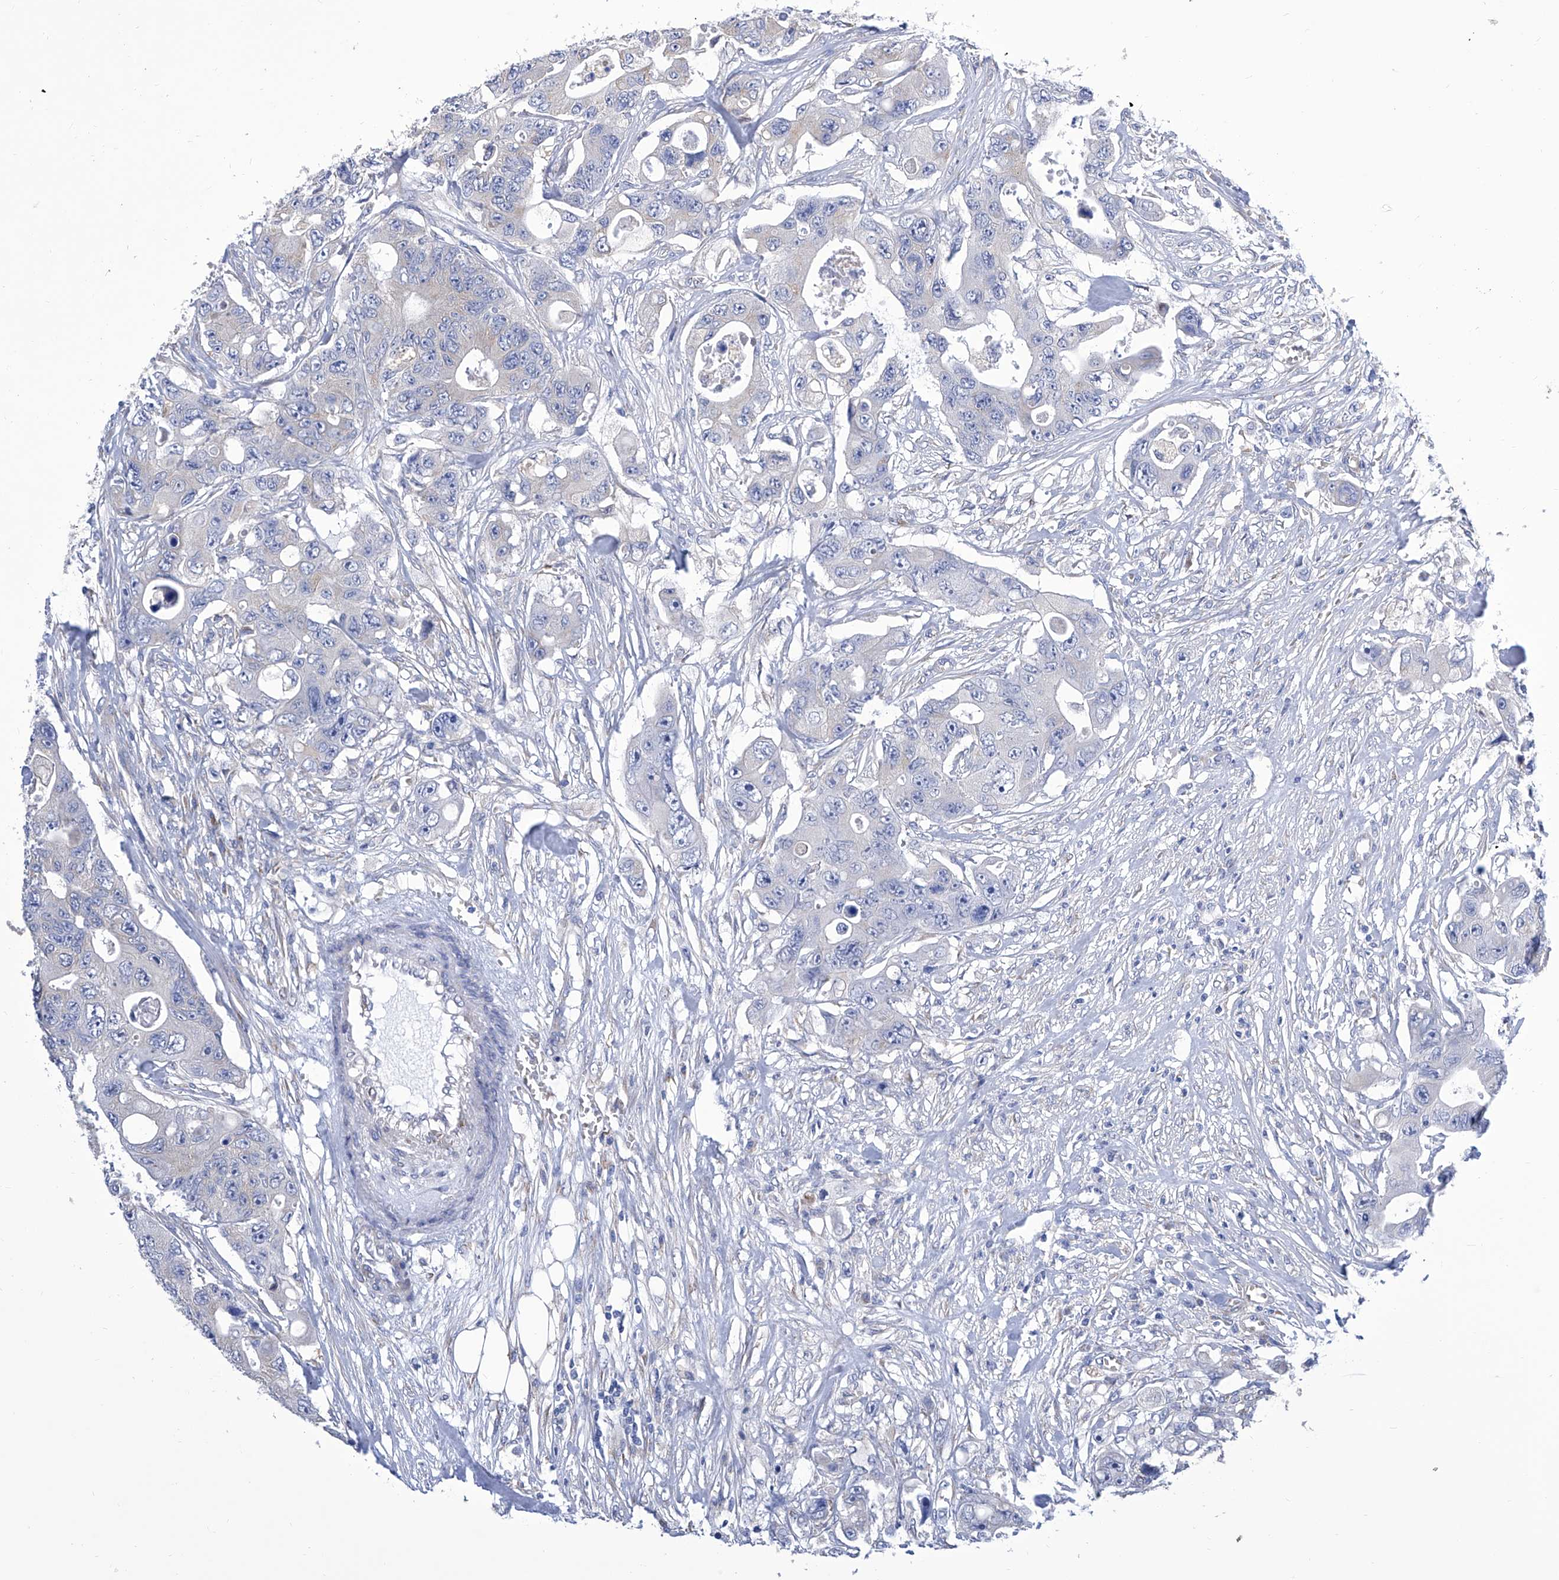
{"staining": {"intensity": "negative", "quantity": "none", "location": "none"}, "tissue": "colorectal cancer", "cell_type": "Tumor cells", "image_type": "cancer", "snomed": [{"axis": "morphology", "description": "Adenocarcinoma, NOS"}, {"axis": "topography", "description": "Colon"}], "caption": "Tumor cells show no significant positivity in colorectal adenocarcinoma.", "gene": "TJAP1", "patient": {"sex": "female", "age": 46}}